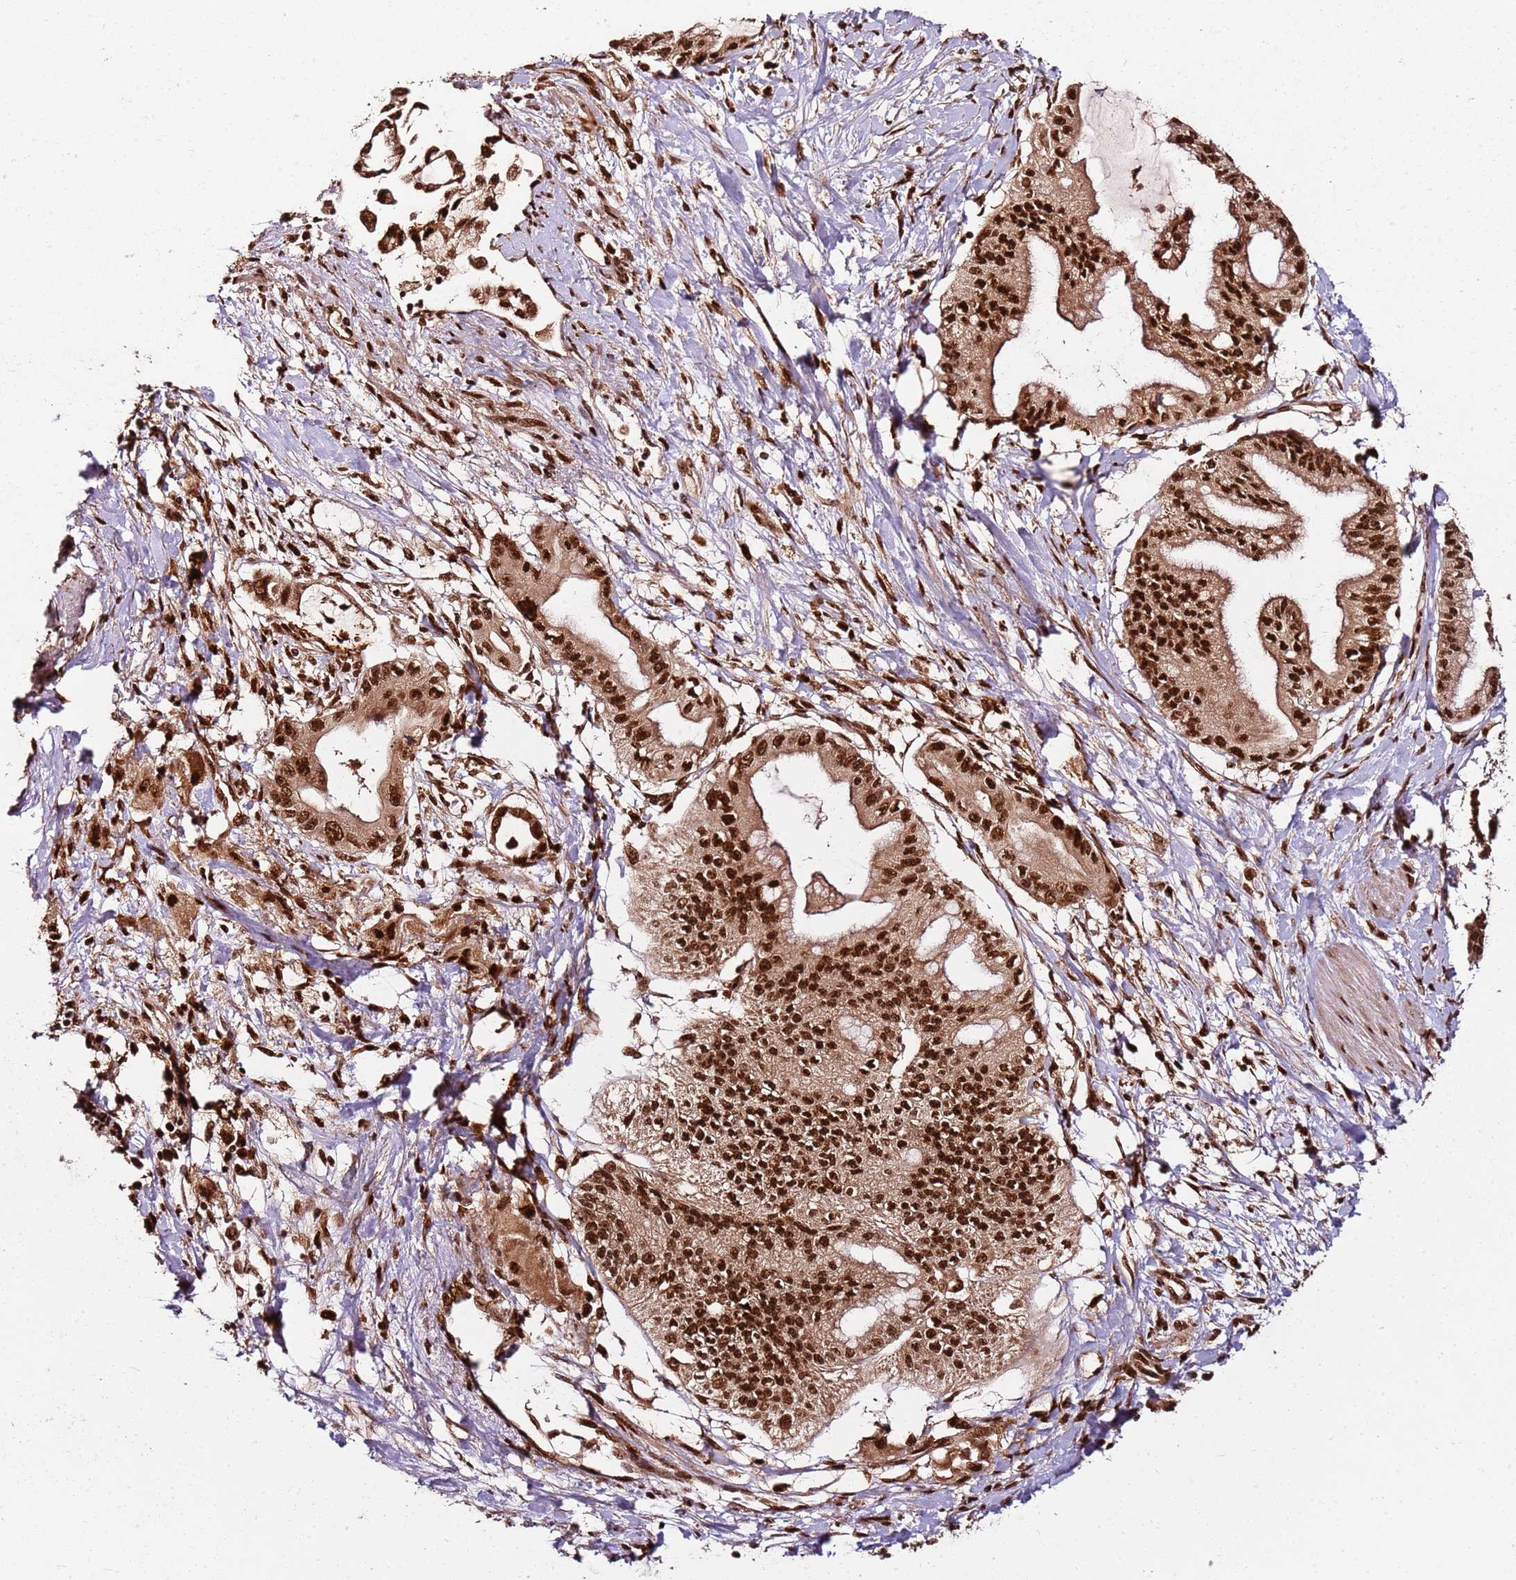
{"staining": {"intensity": "strong", "quantity": ">75%", "location": "nuclear"}, "tissue": "pancreatic cancer", "cell_type": "Tumor cells", "image_type": "cancer", "snomed": [{"axis": "morphology", "description": "Adenocarcinoma, NOS"}, {"axis": "topography", "description": "Pancreas"}], "caption": "There is high levels of strong nuclear expression in tumor cells of adenocarcinoma (pancreatic), as demonstrated by immunohistochemical staining (brown color).", "gene": "XRN2", "patient": {"sex": "male", "age": 46}}